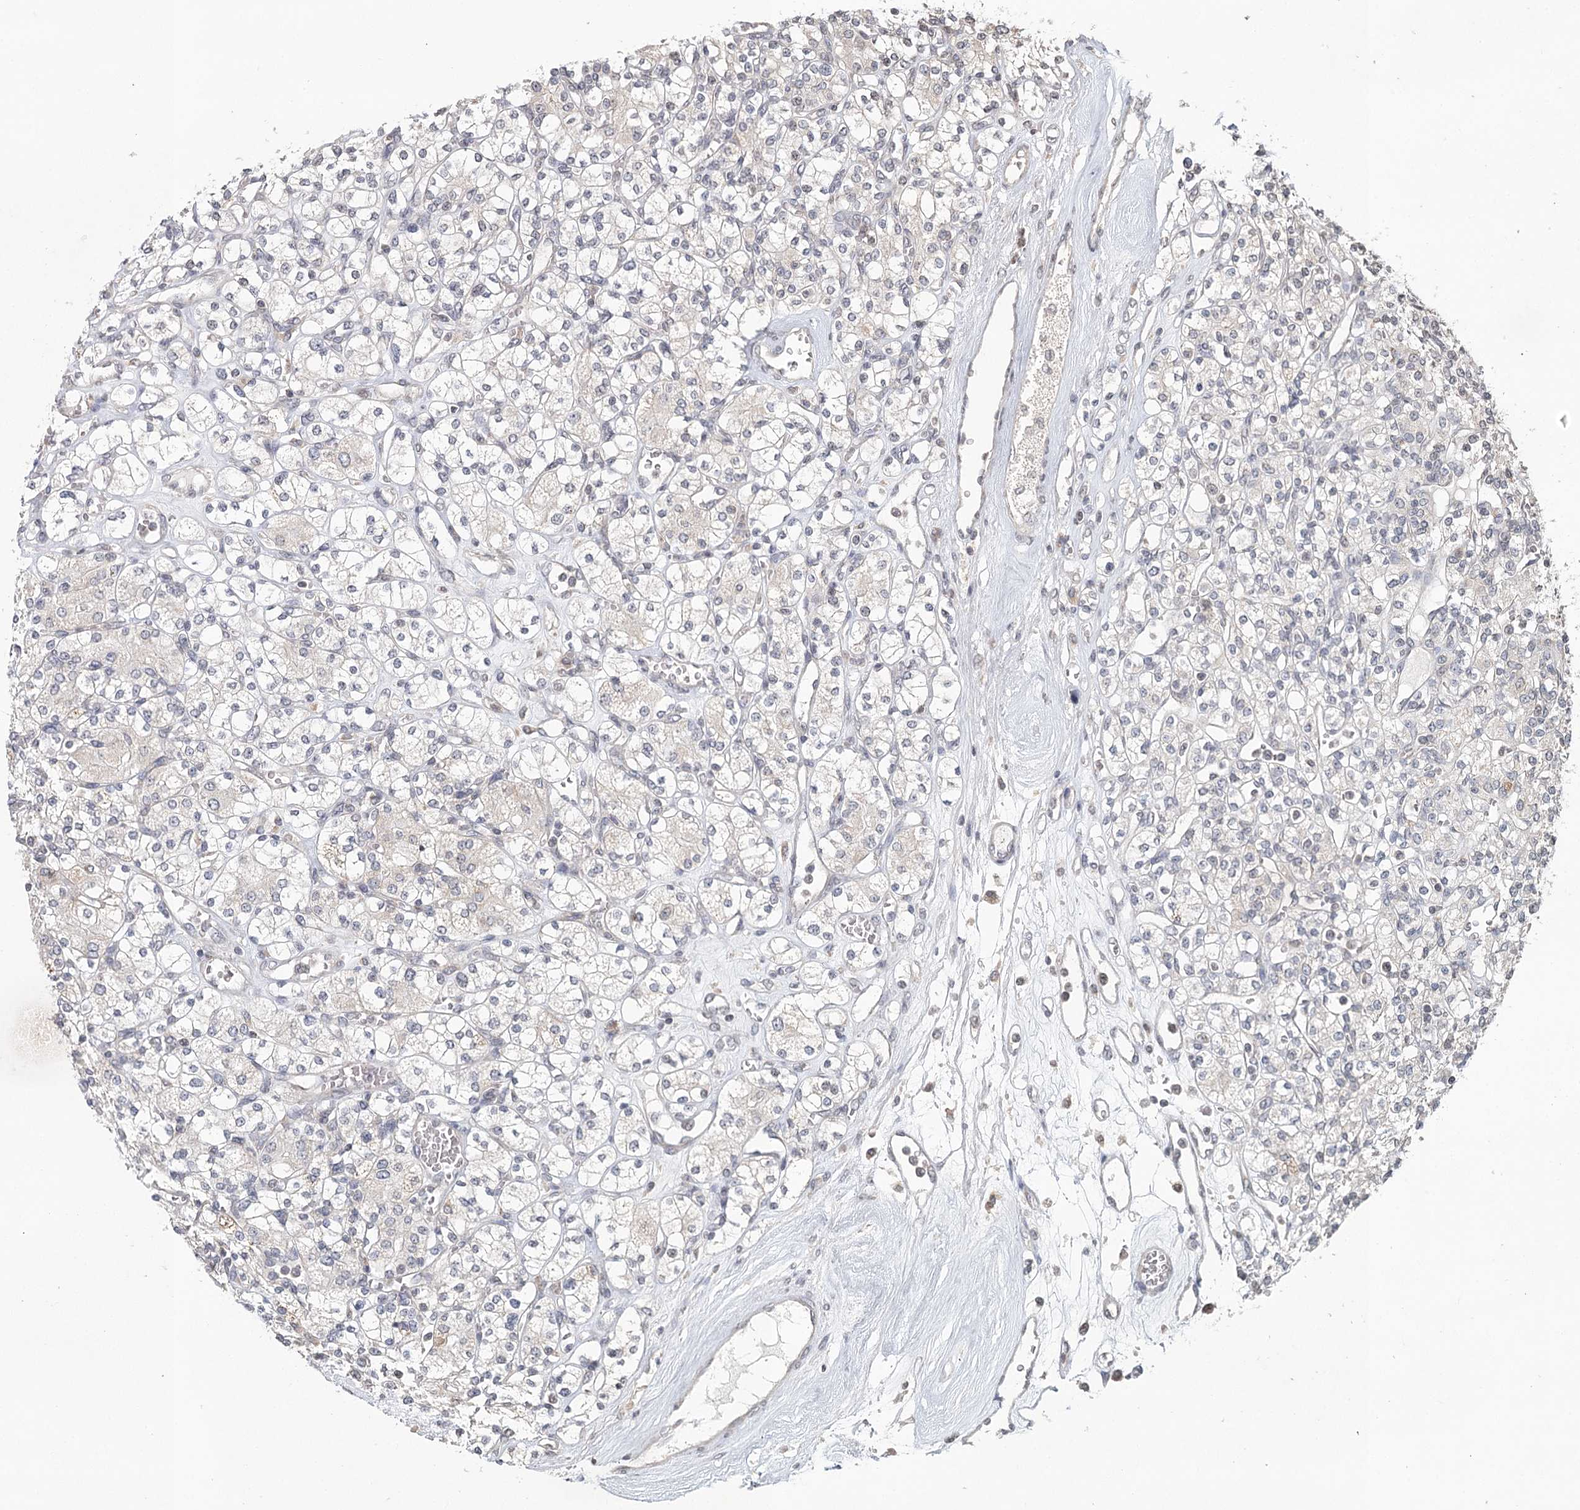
{"staining": {"intensity": "negative", "quantity": "none", "location": "none"}, "tissue": "renal cancer", "cell_type": "Tumor cells", "image_type": "cancer", "snomed": [{"axis": "morphology", "description": "Adenocarcinoma, NOS"}, {"axis": "topography", "description": "Kidney"}], "caption": "Immunohistochemistry (IHC) histopathology image of renal adenocarcinoma stained for a protein (brown), which displays no staining in tumor cells.", "gene": "ICOS", "patient": {"sex": "male", "age": 77}}